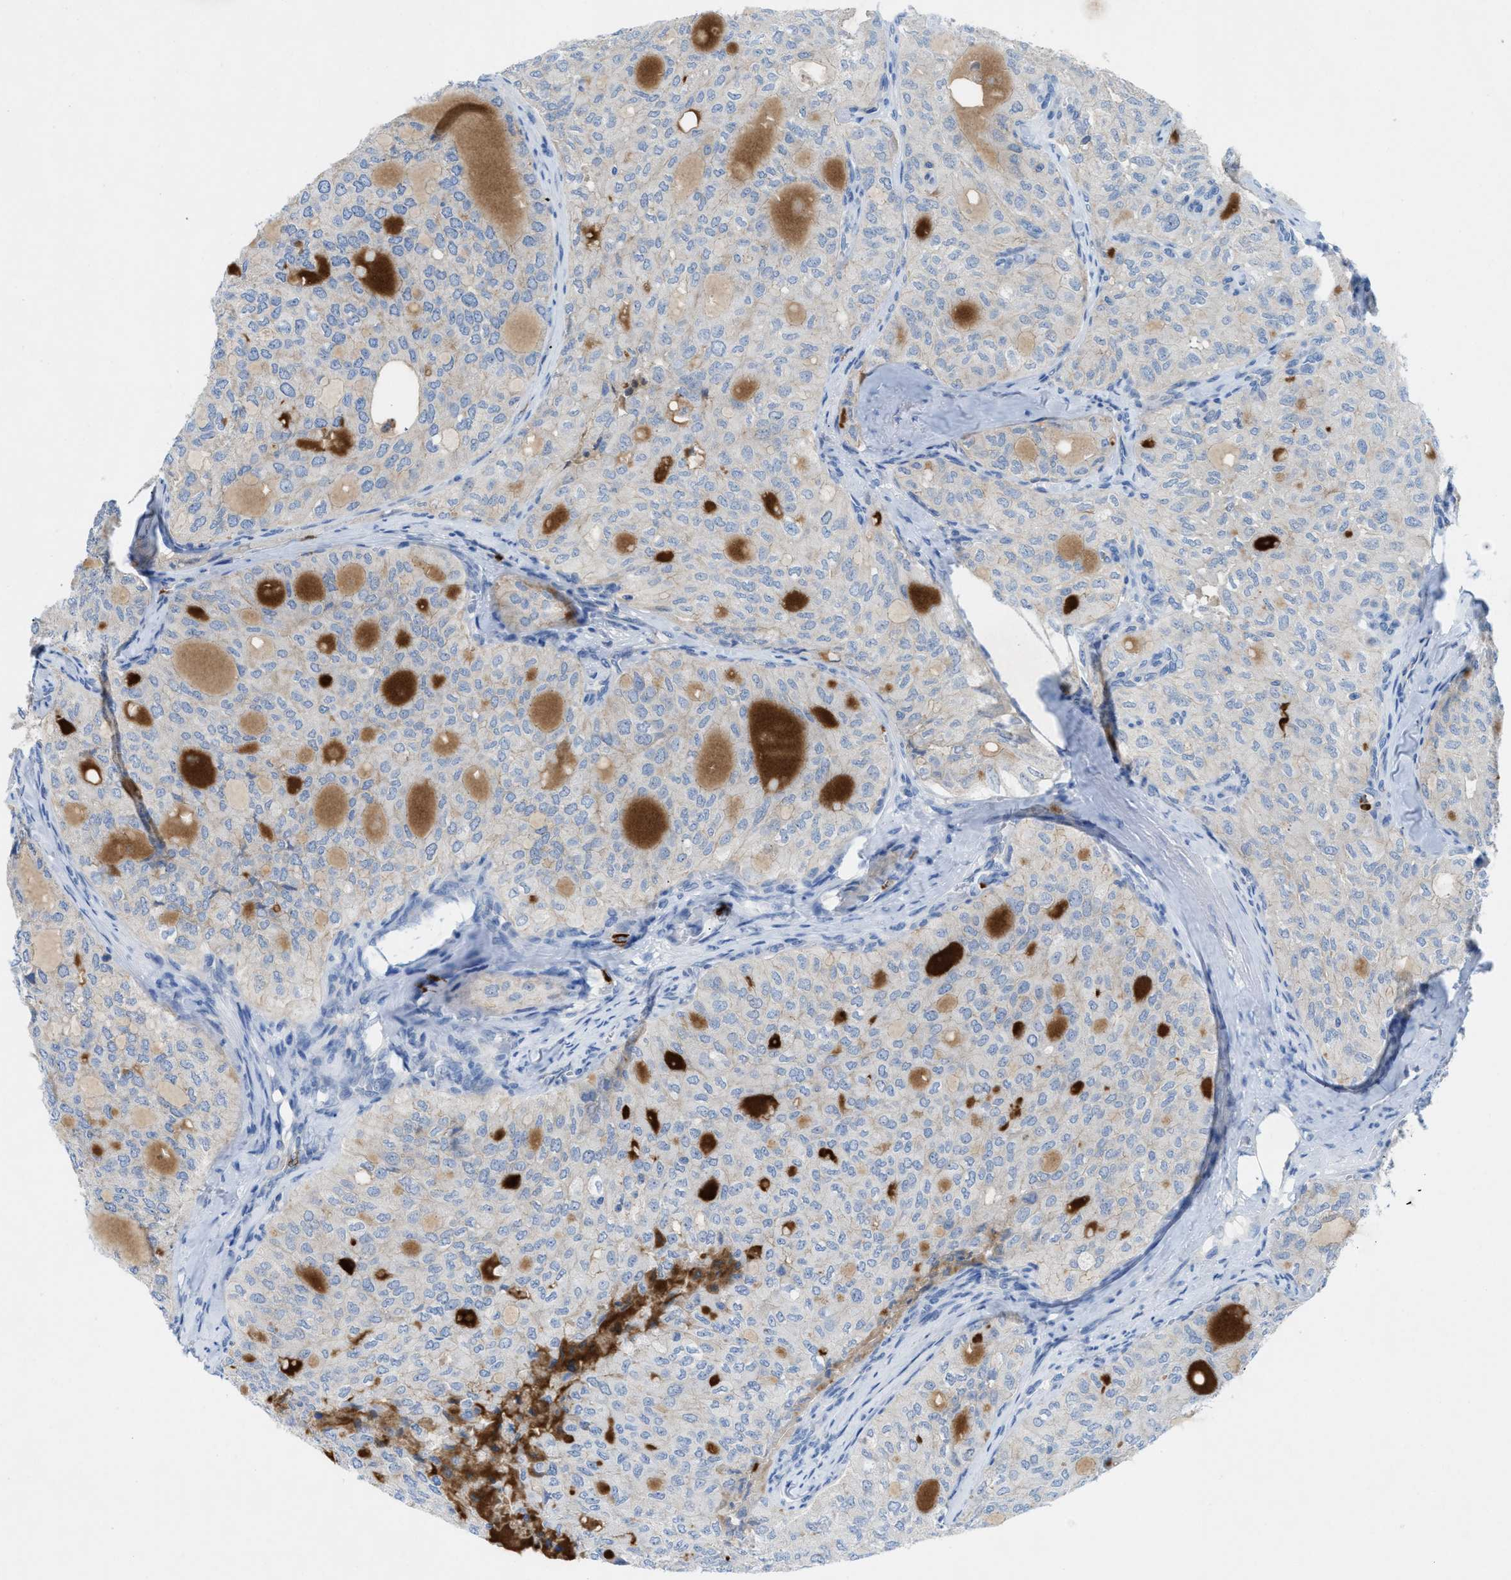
{"staining": {"intensity": "negative", "quantity": "none", "location": "none"}, "tissue": "thyroid cancer", "cell_type": "Tumor cells", "image_type": "cancer", "snomed": [{"axis": "morphology", "description": "Follicular adenoma carcinoma, NOS"}, {"axis": "topography", "description": "Thyroid gland"}], "caption": "The photomicrograph shows no staining of tumor cells in follicular adenoma carcinoma (thyroid). (DAB immunohistochemistry (IHC) visualized using brightfield microscopy, high magnification).", "gene": "CMTM1", "patient": {"sex": "male", "age": 75}}